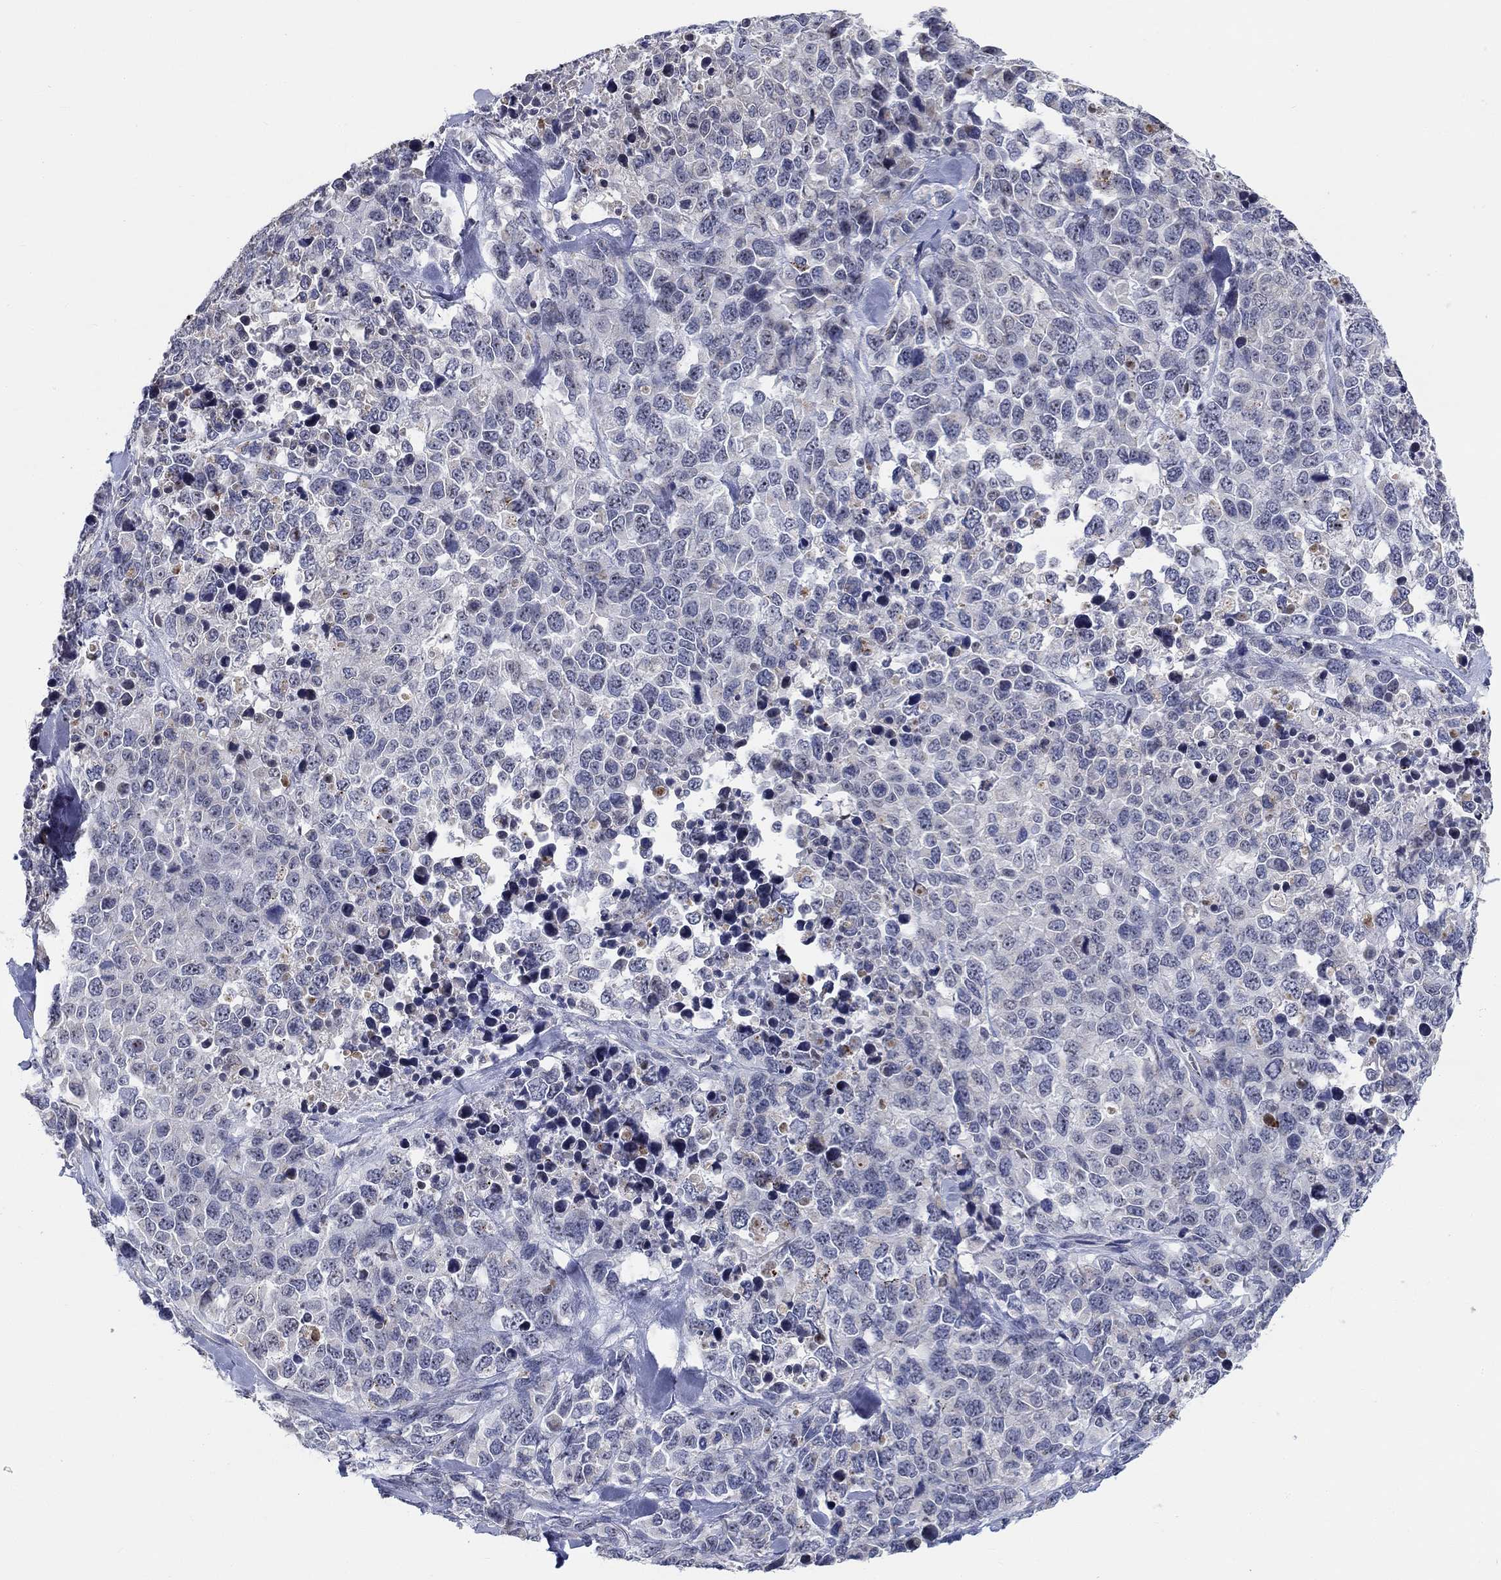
{"staining": {"intensity": "negative", "quantity": "none", "location": "none"}, "tissue": "melanoma", "cell_type": "Tumor cells", "image_type": "cancer", "snomed": [{"axis": "morphology", "description": "Malignant melanoma, Metastatic site"}, {"axis": "topography", "description": "Skin"}], "caption": "Malignant melanoma (metastatic site) stained for a protein using immunohistochemistry demonstrates no expression tumor cells.", "gene": "SMIM18", "patient": {"sex": "male", "age": 84}}